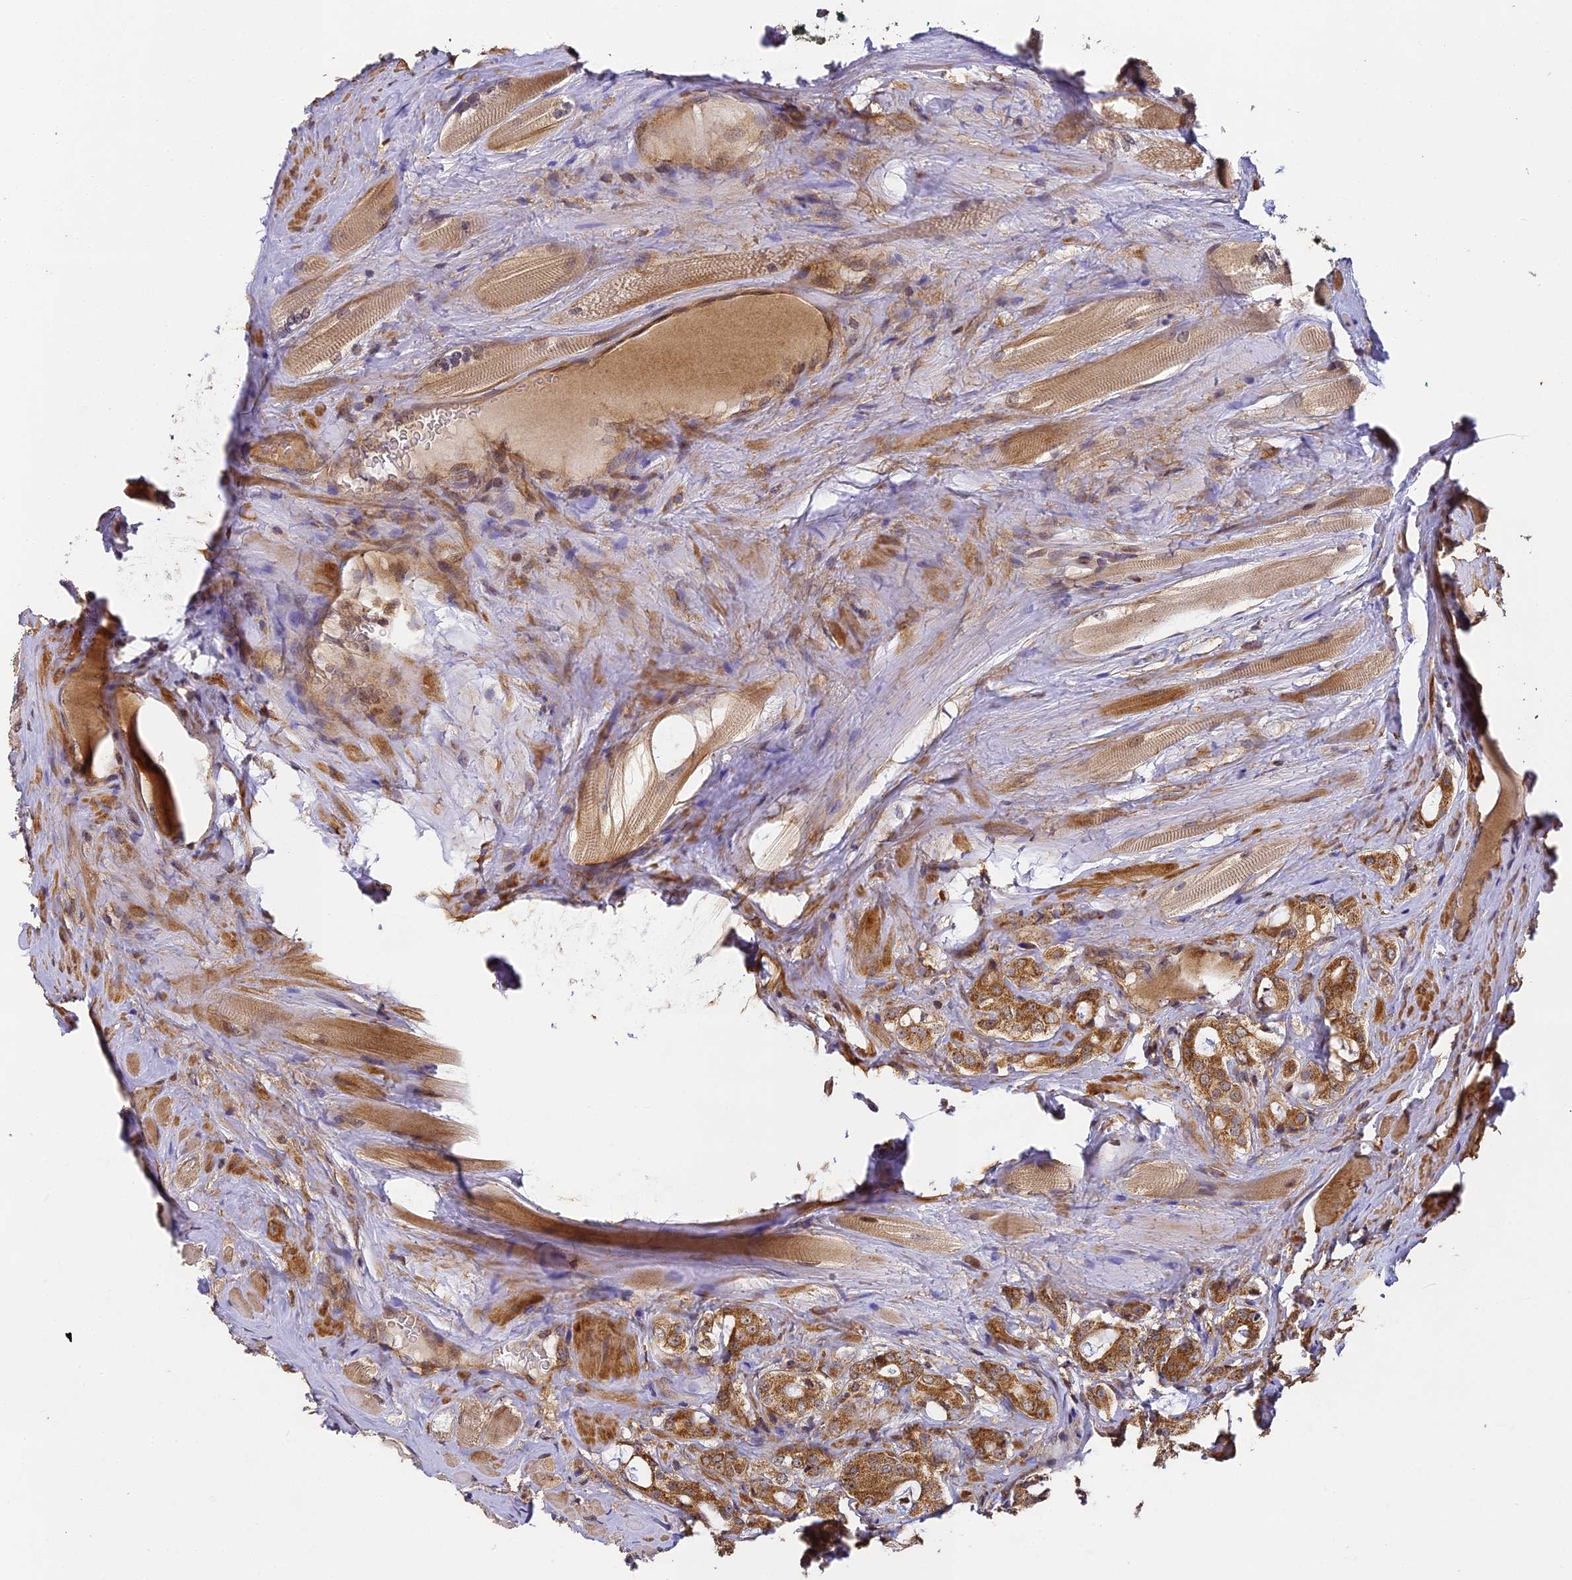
{"staining": {"intensity": "moderate", "quantity": ">75%", "location": "cytoplasmic/membranous"}, "tissue": "prostate cancer", "cell_type": "Tumor cells", "image_type": "cancer", "snomed": [{"axis": "morphology", "description": "Adenocarcinoma, High grade"}, {"axis": "topography", "description": "Prostate"}], "caption": "Tumor cells reveal medium levels of moderate cytoplasmic/membranous expression in approximately >75% of cells in adenocarcinoma (high-grade) (prostate).", "gene": "ZNF443", "patient": {"sex": "male", "age": 63}}